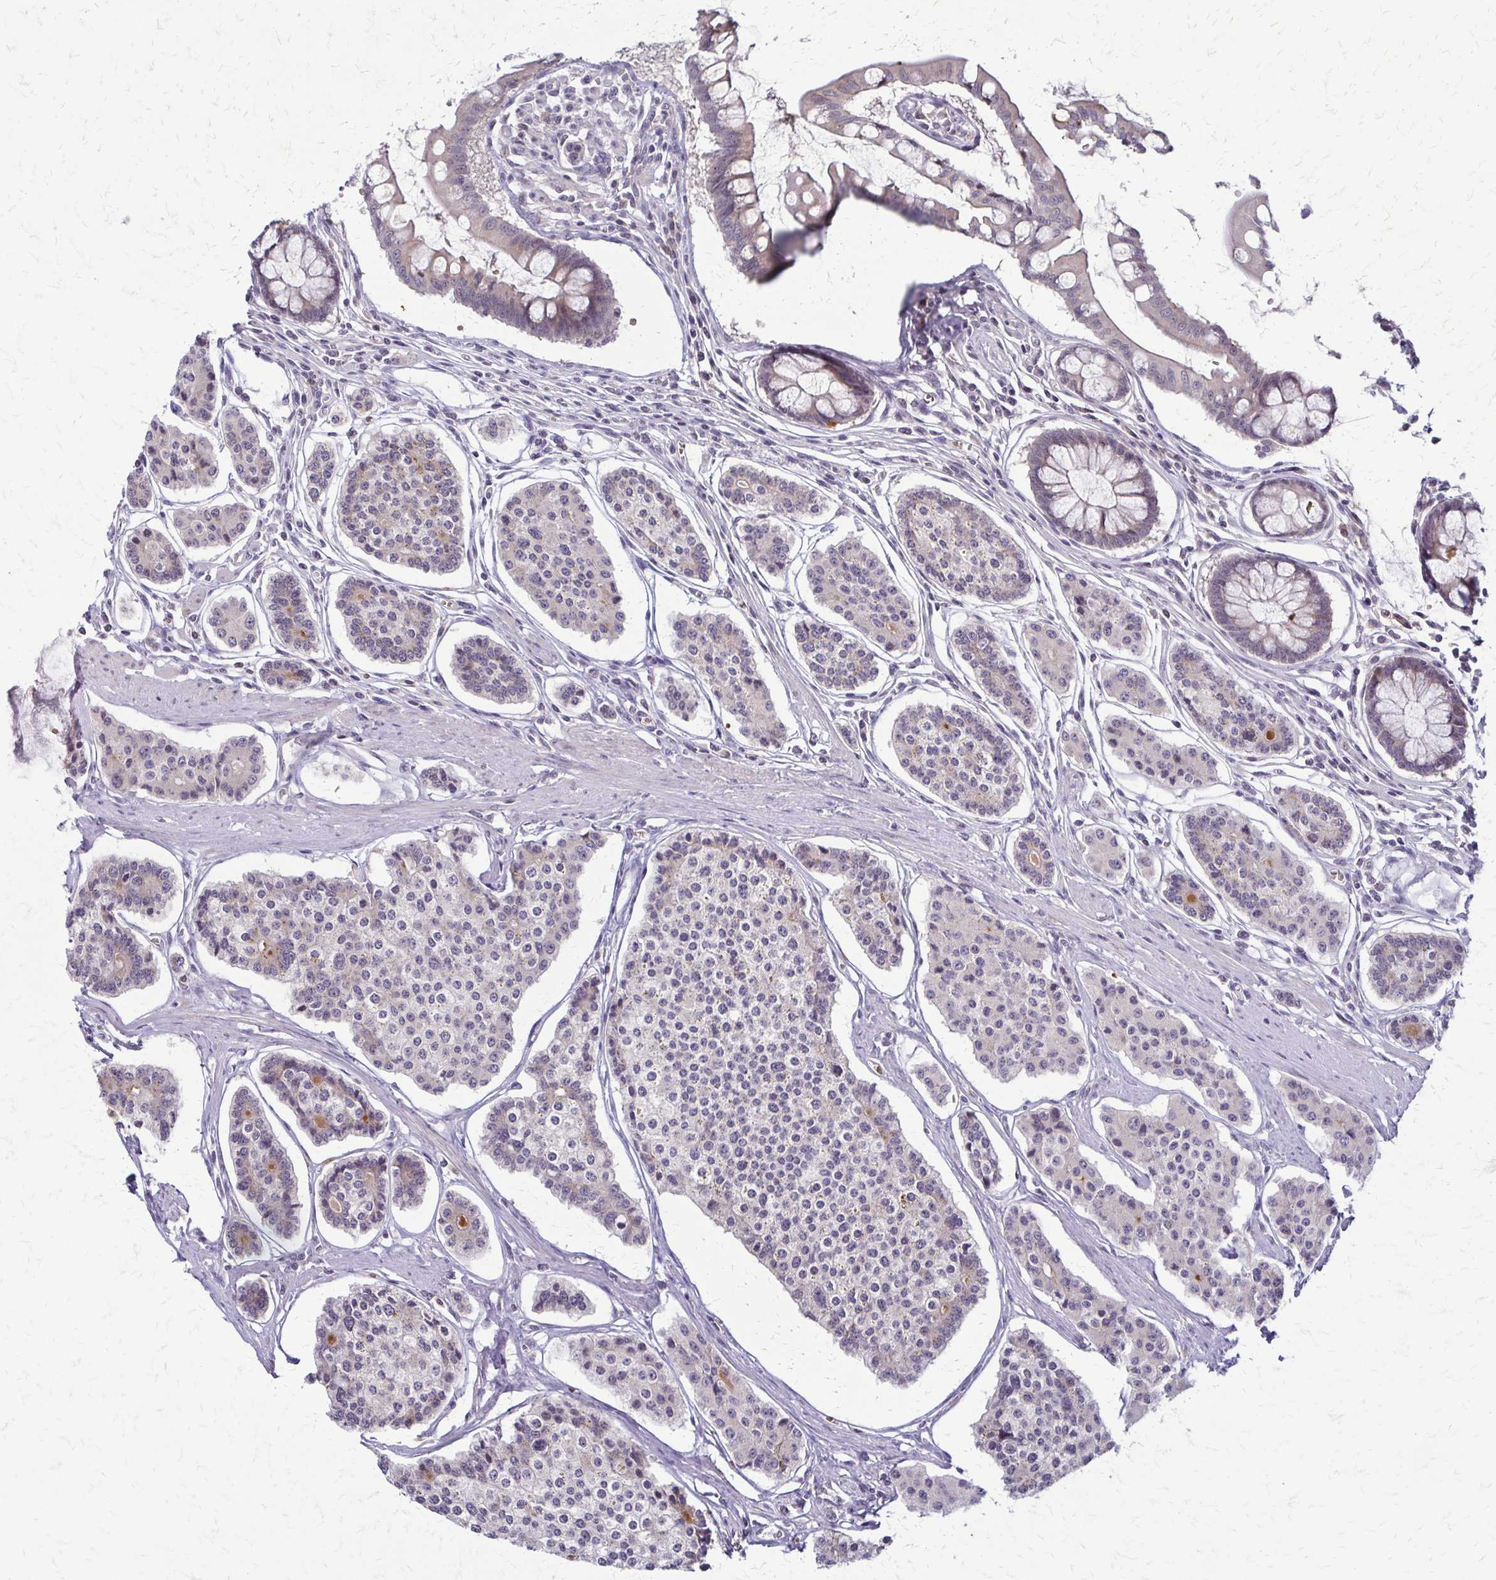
{"staining": {"intensity": "weak", "quantity": "<25%", "location": "cytoplasmic/membranous"}, "tissue": "carcinoid", "cell_type": "Tumor cells", "image_type": "cancer", "snomed": [{"axis": "morphology", "description": "Carcinoid, malignant, NOS"}, {"axis": "topography", "description": "Small intestine"}], "caption": "A photomicrograph of carcinoid stained for a protein shows no brown staining in tumor cells.", "gene": "TRIR", "patient": {"sex": "female", "age": 65}}